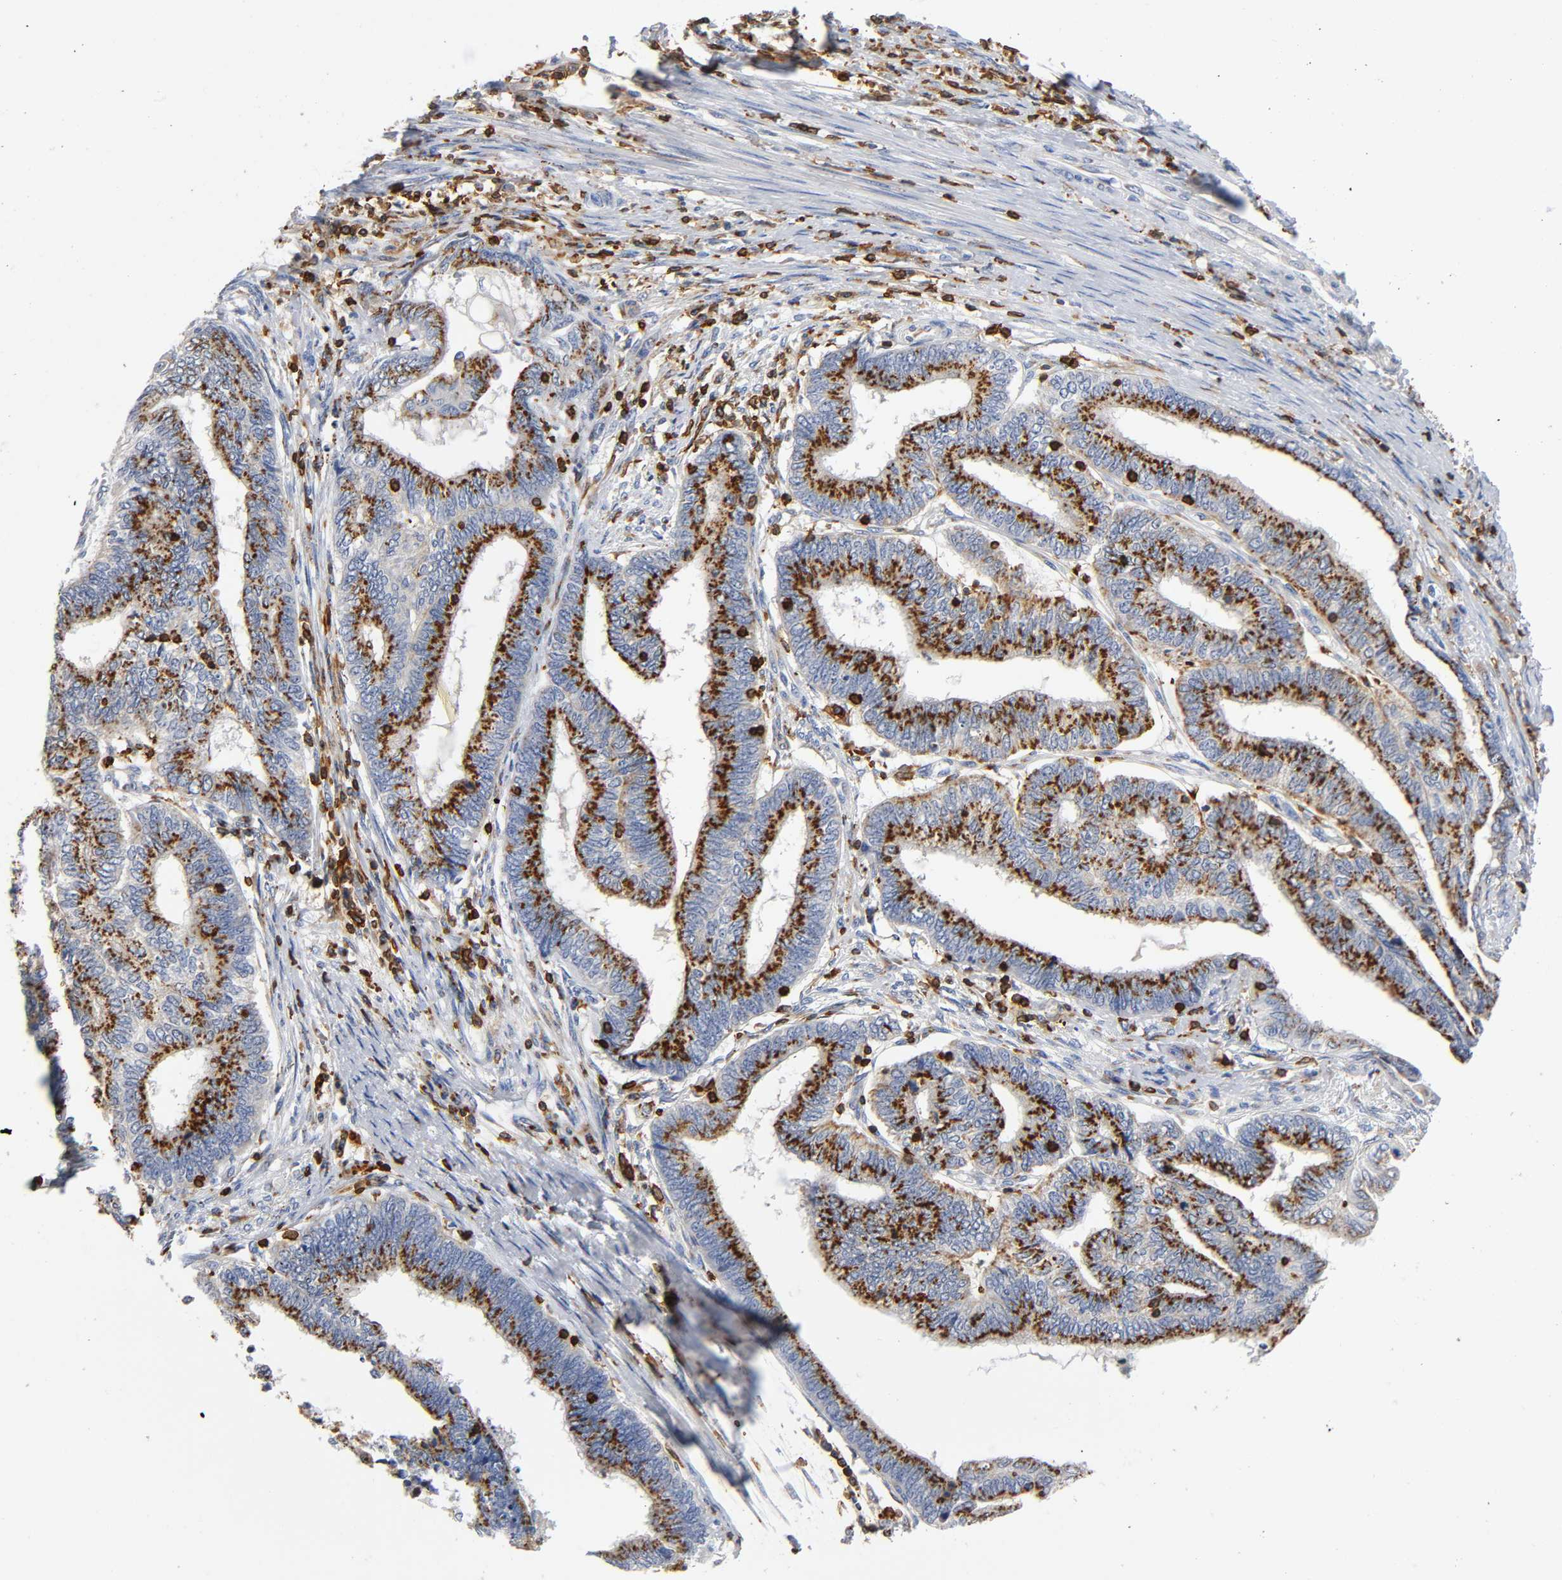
{"staining": {"intensity": "strong", "quantity": ">75%", "location": "cytoplasmic/membranous"}, "tissue": "endometrial cancer", "cell_type": "Tumor cells", "image_type": "cancer", "snomed": [{"axis": "morphology", "description": "Adenocarcinoma, NOS"}, {"axis": "topography", "description": "Uterus"}, {"axis": "topography", "description": "Endometrium"}], "caption": "This image shows endometrial cancer (adenocarcinoma) stained with IHC to label a protein in brown. The cytoplasmic/membranous of tumor cells show strong positivity for the protein. Nuclei are counter-stained blue.", "gene": "CAPN10", "patient": {"sex": "female", "age": 70}}